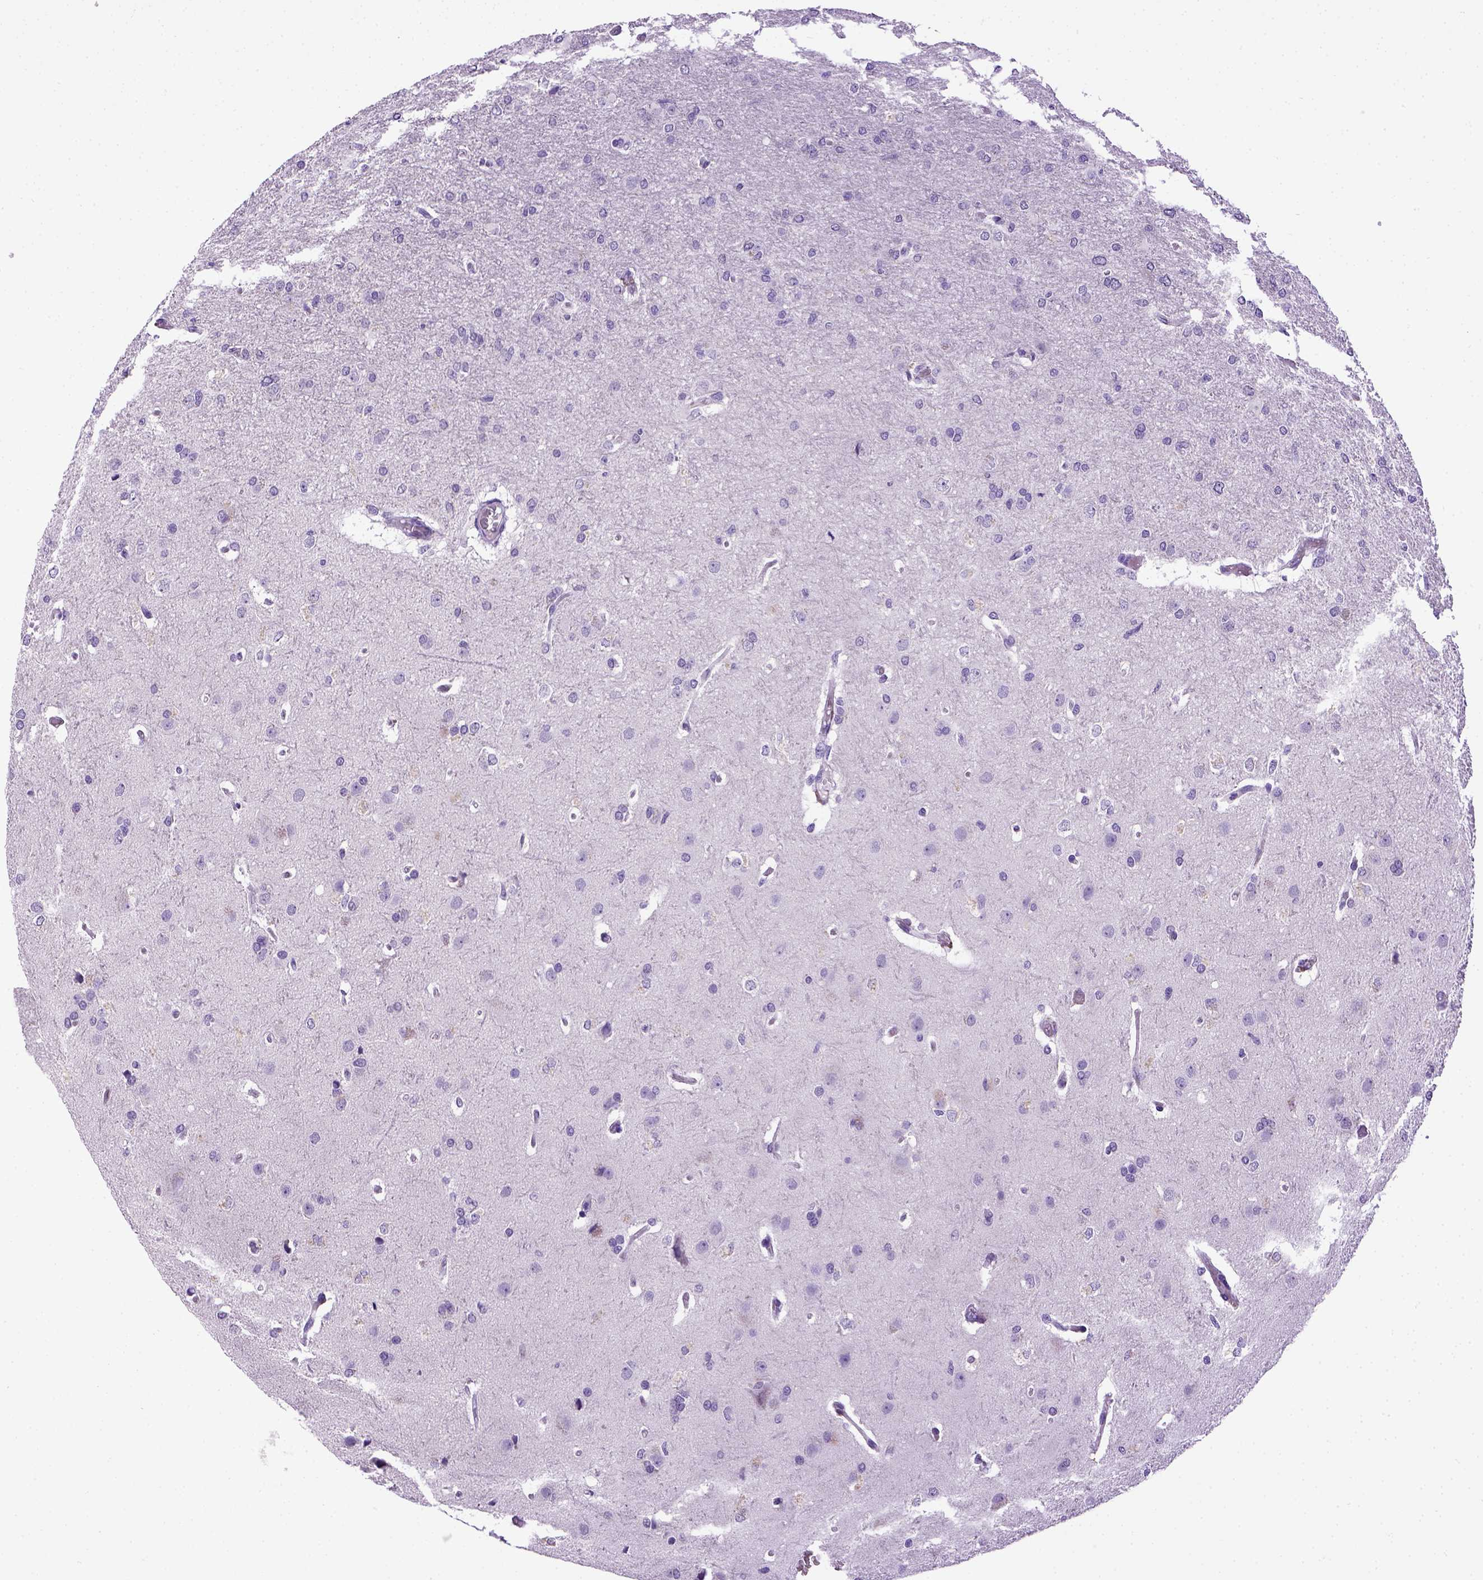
{"staining": {"intensity": "negative", "quantity": "none", "location": "none"}, "tissue": "glioma", "cell_type": "Tumor cells", "image_type": "cancer", "snomed": [{"axis": "morphology", "description": "Glioma, malignant, High grade"}, {"axis": "topography", "description": "Brain"}], "caption": "IHC micrograph of glioma stained for a protein (brown), which exhibits no staining in tumor cells.", "gene": "CDH1", "patient": {"sex": "male", "age": 68}}